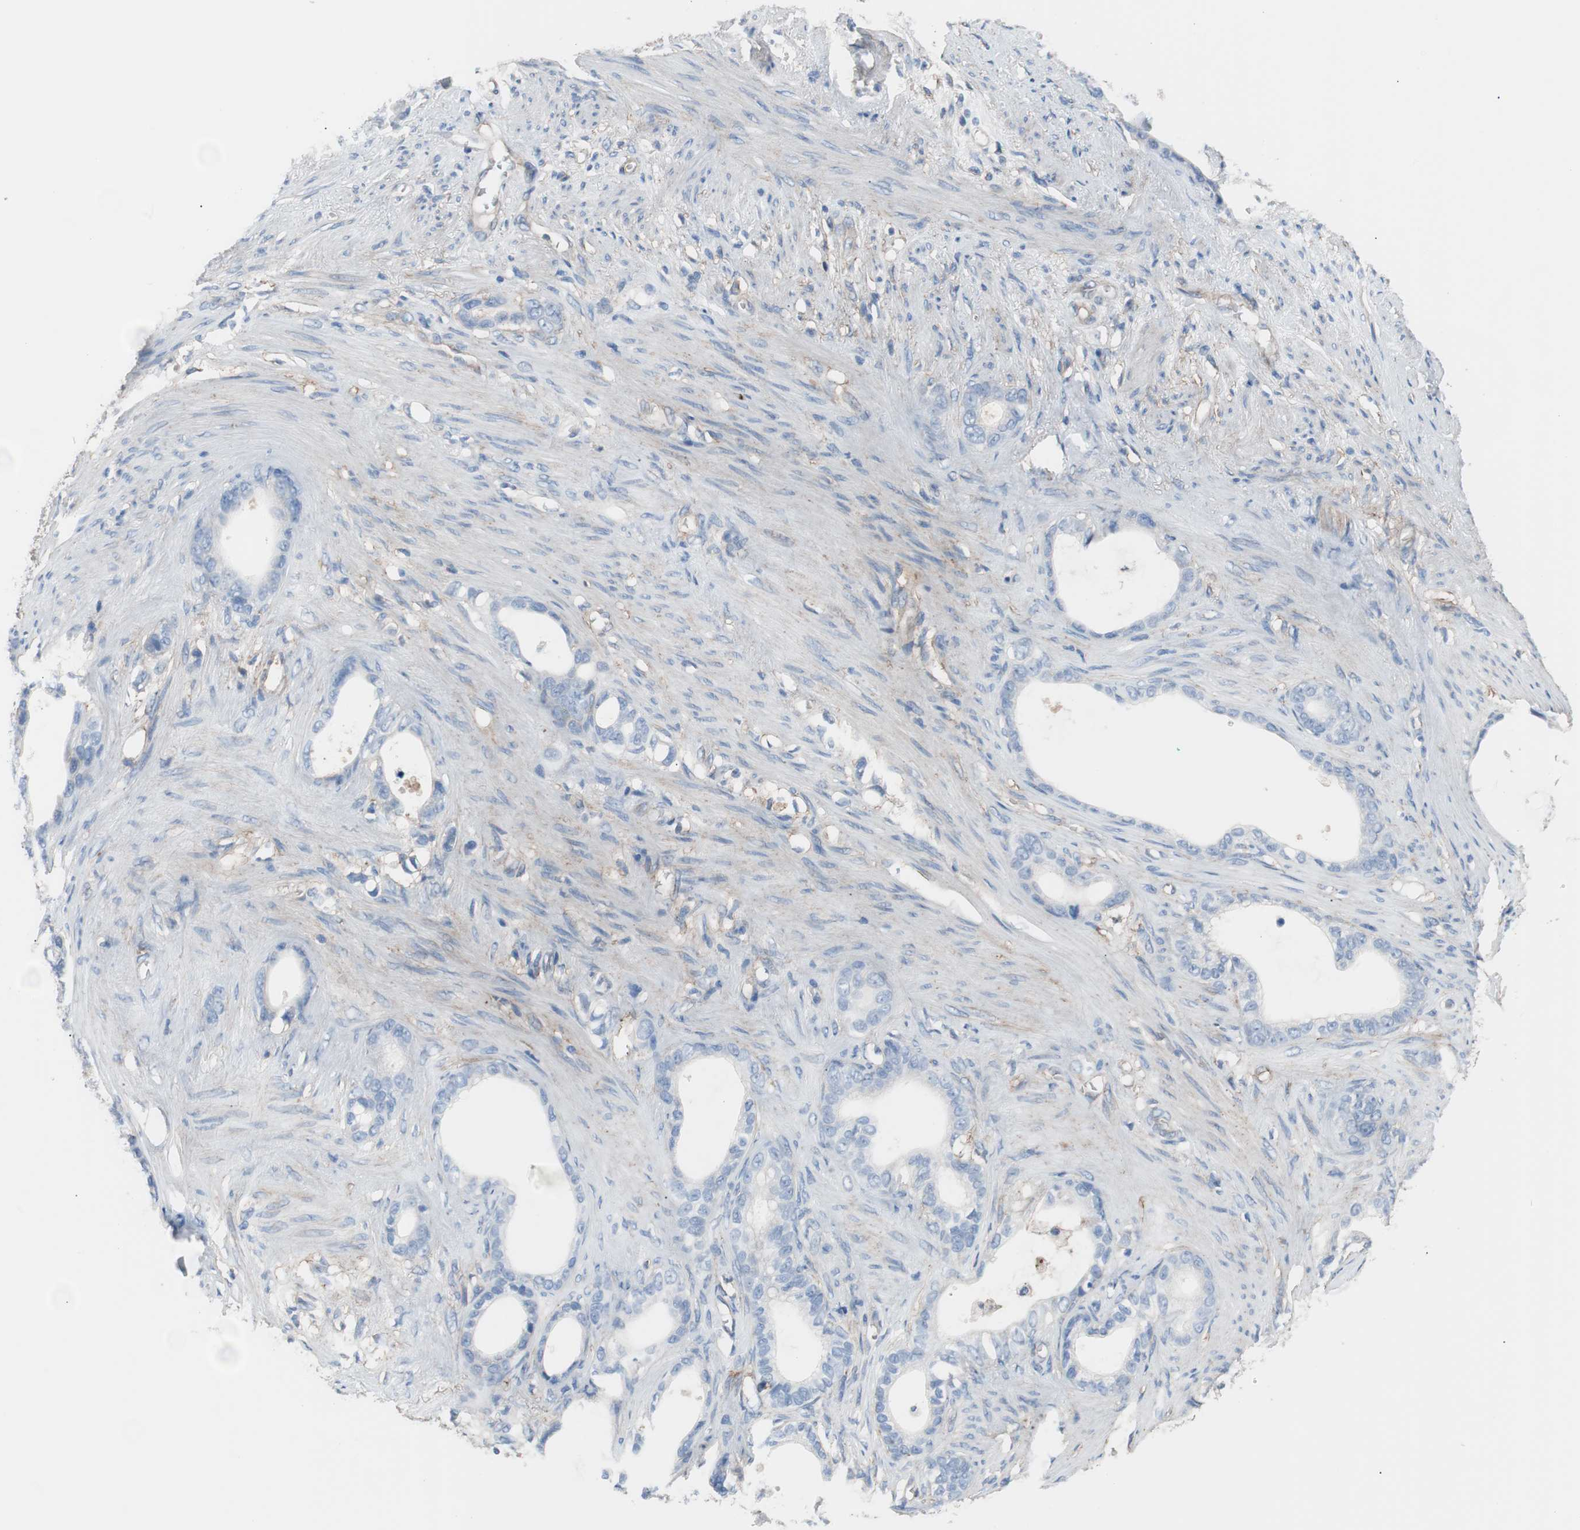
{"staining": {"intensity": "negative", "quantity": "none", "location": "none"}, "tissue": "stomach cancer", "cell_type": "Tumor cells", "image_type": "cancer", "snomed": [{"axis": "morphology", "description": "Adenocarcinoma, NOS"}, {"axis": "topography", "description": "Stomach"}], "caption": "This micrograph is of adenocarcinoma (stomach) stained with immunohistochemistry to label a protein in brown with the nuclei are counter-stained blue. There is no positivity in tumor cells.", "gene": "CD81", "patient": {"sex": "female", "age": 75}}